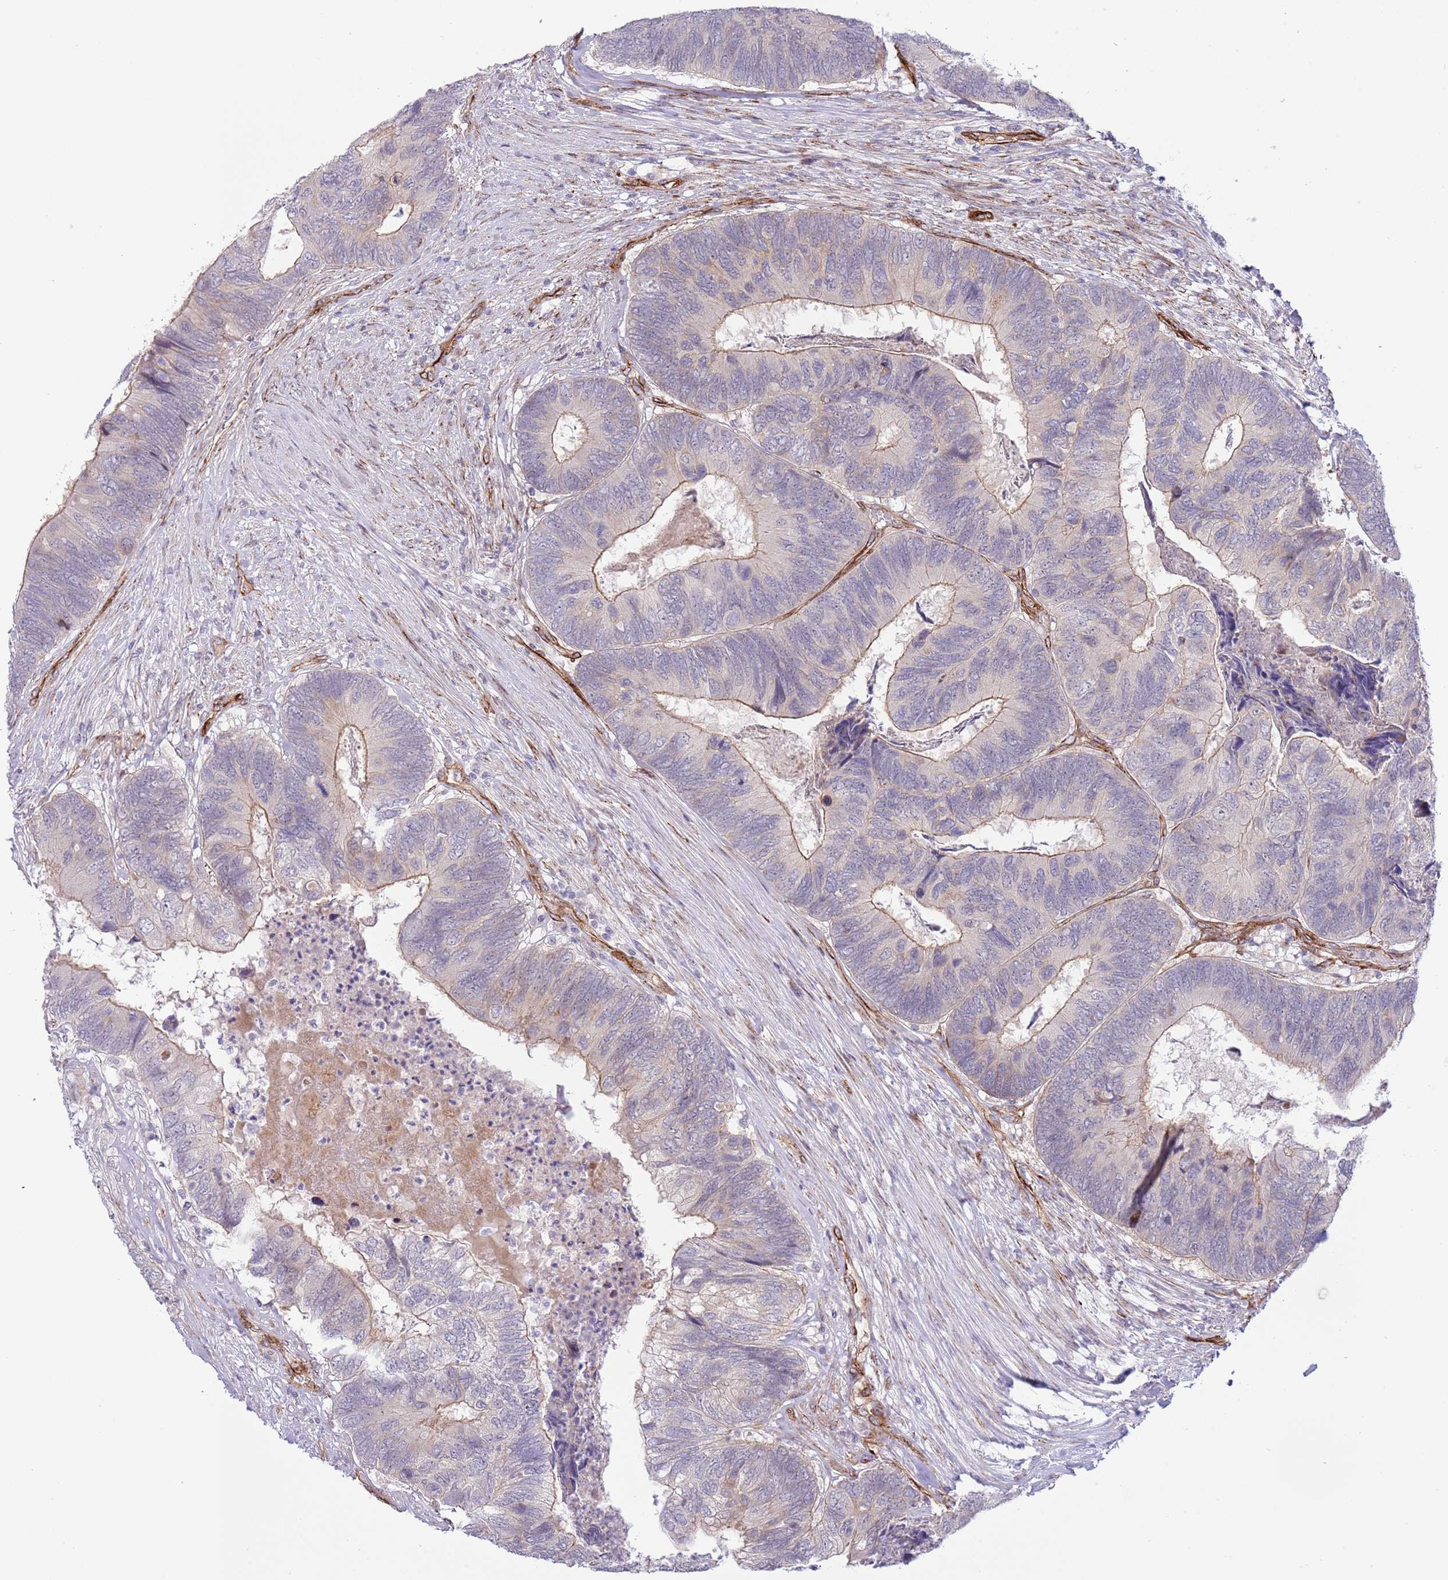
{"staining": {"intensity": "weak", "quantity": "25%-75%", "location": "cytoplasmic/membranous"}, "tissue": "colorectal cancer", "cell_type": "Tumor cells", "image_type": "cancer", "snomed": [{"axis": "morphology", "description": "Adenocarcinoma, NOS"}, {"axis": "topography", "description": "Colon"}], "caption": "Protein analysis of colorectal cancer tissue exhibits weak cytoplasmic/membranous expression in approximately 25%-75% of tumor cells.", "gene": "NEK3", "patient": {"sex": "female", "age": 67}}